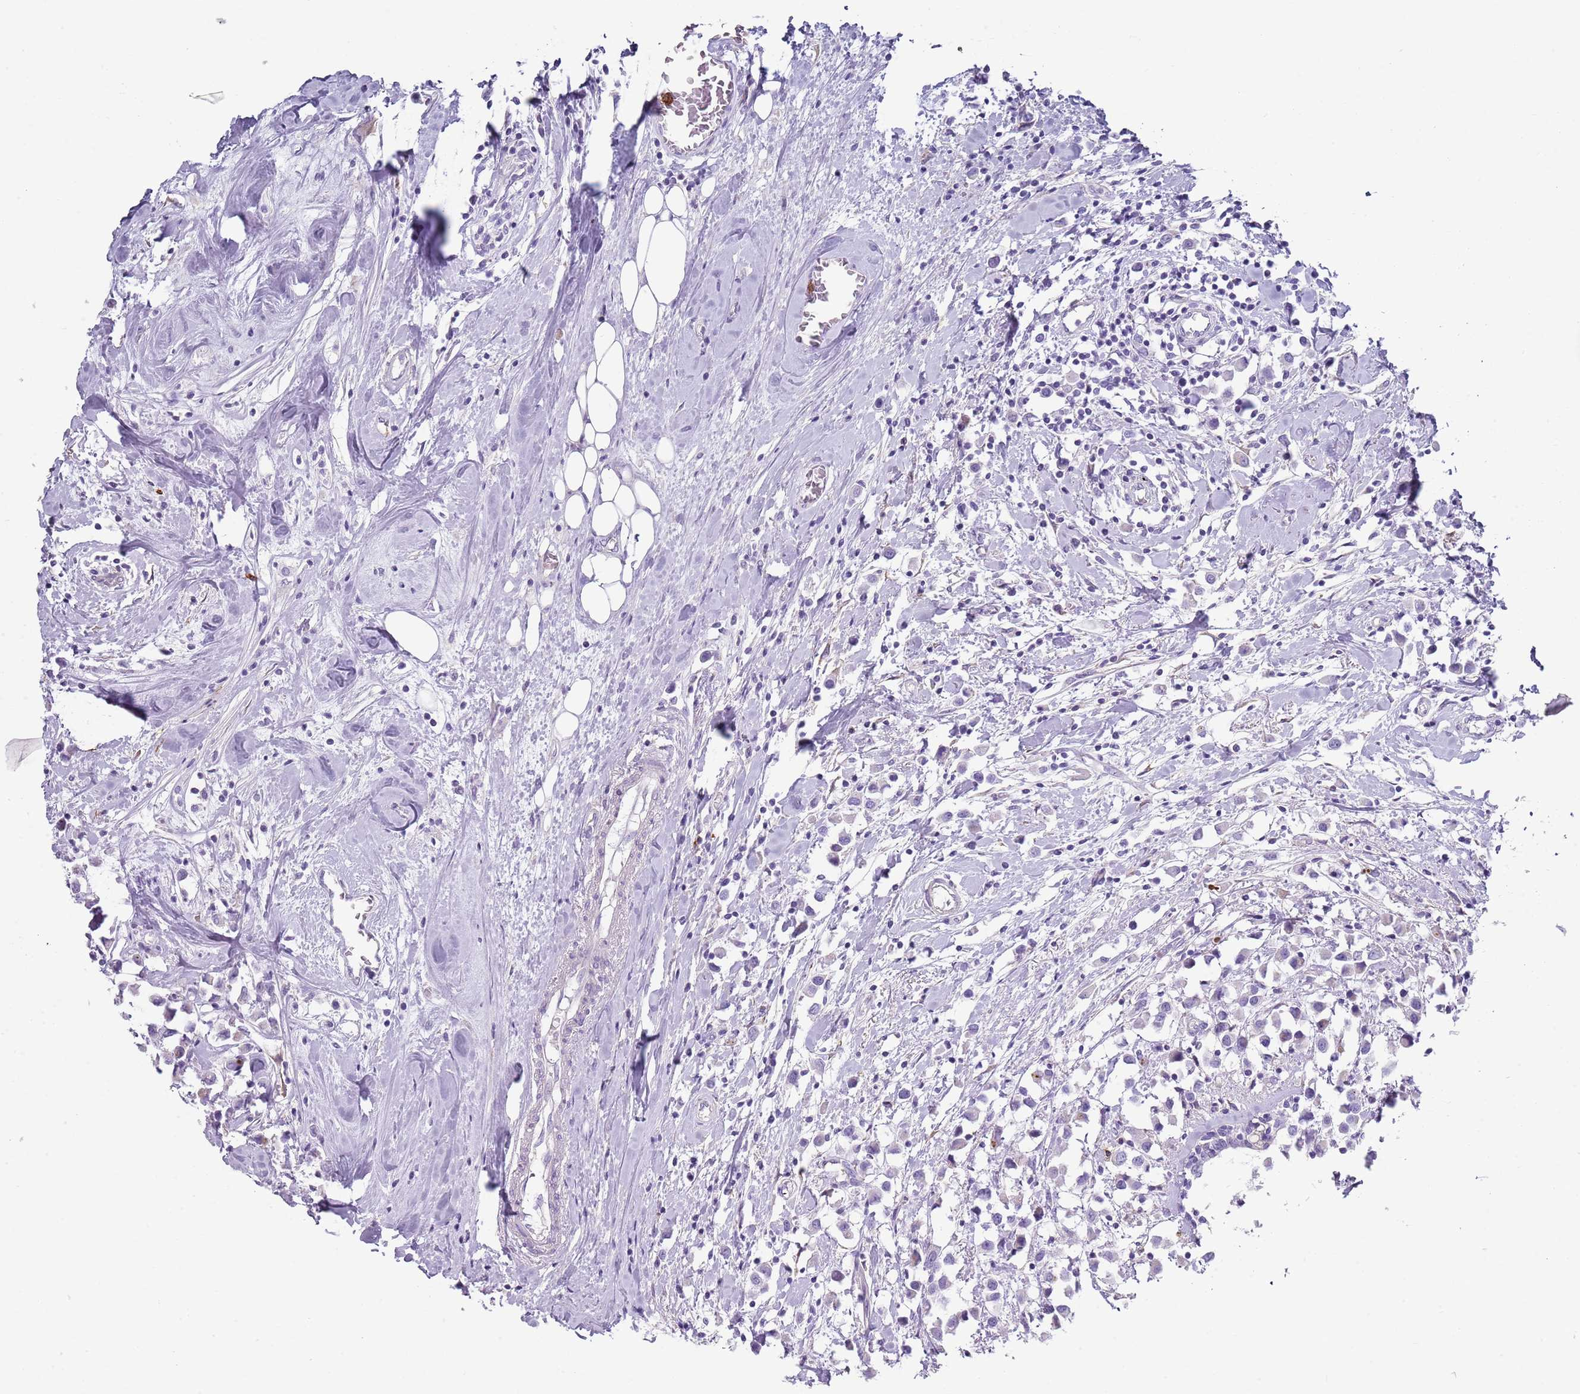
{"staining": {"intensity": "negative", "quantity": "none", "location": "none"}, "tissue": "breast cancer", "cell_type": "Tumor cells", "image_type": "cancer", "snomed": [{"axis": "morphology", "description": "Duct carcinoma"}, {"axis": "topography", "description": "Breast"}], "caption": "Human breast invasive ductal carcinoma stained for a protein using immunohistochemistry exhibits no staining in tumor cells.", "gene": "CD177", "patient": {"sex": "female", "age": 61}}